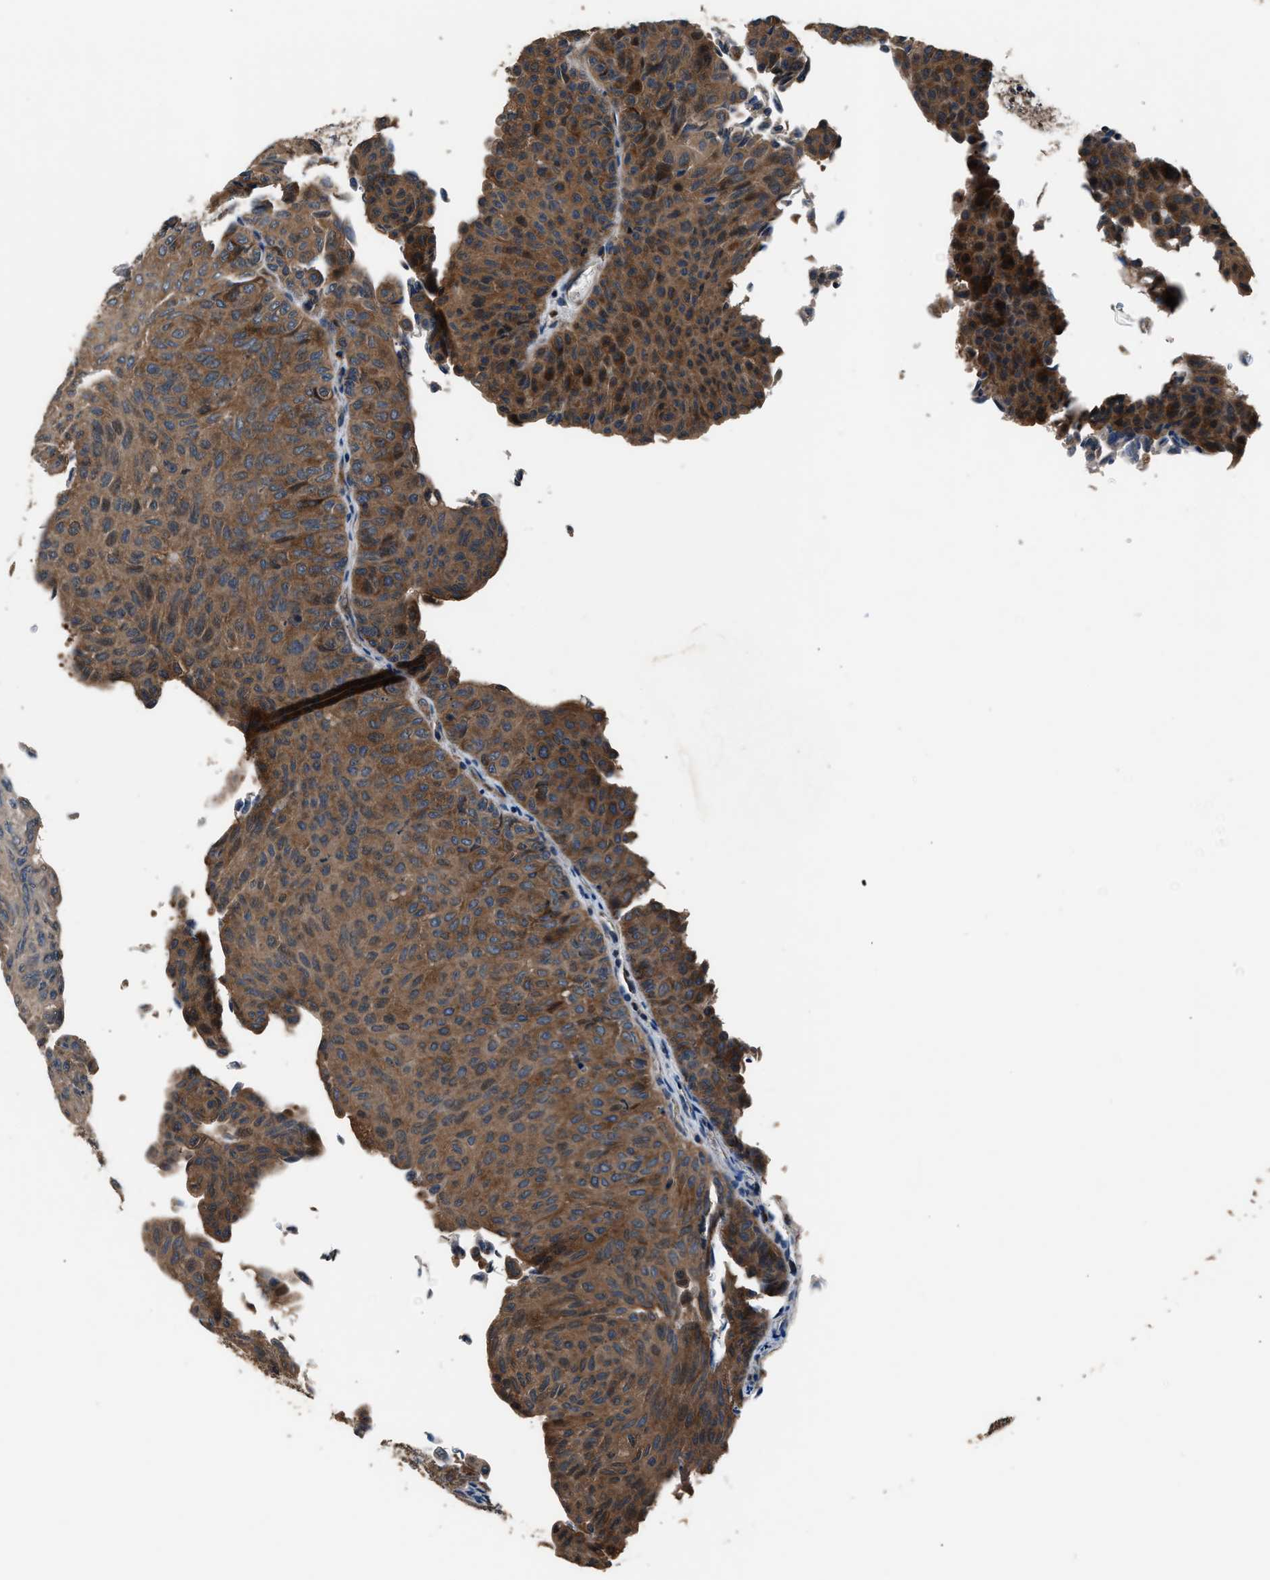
{"staining": {"intensity": "moderate", "quantity": ">75%", "location": "cytoplasmic/membranous"}, "tissue": "urothelial cancer", "cell_type": "Tumor cells", "image_type": "cancer", "snomed": [{"axis": "morphology", "description": "Urothelial carcinoma, Low grade"}, {"axis": "topography", "description": "Urinary bladder"}], "caption": "Urothelial cancer stained with DAB IHC displays medium levels of moderate cytoplasmic/membranous staining in about >75% of tumor cells.", "gene": "IMPDH2", "patient": {"sex": "male", "age": 78}}